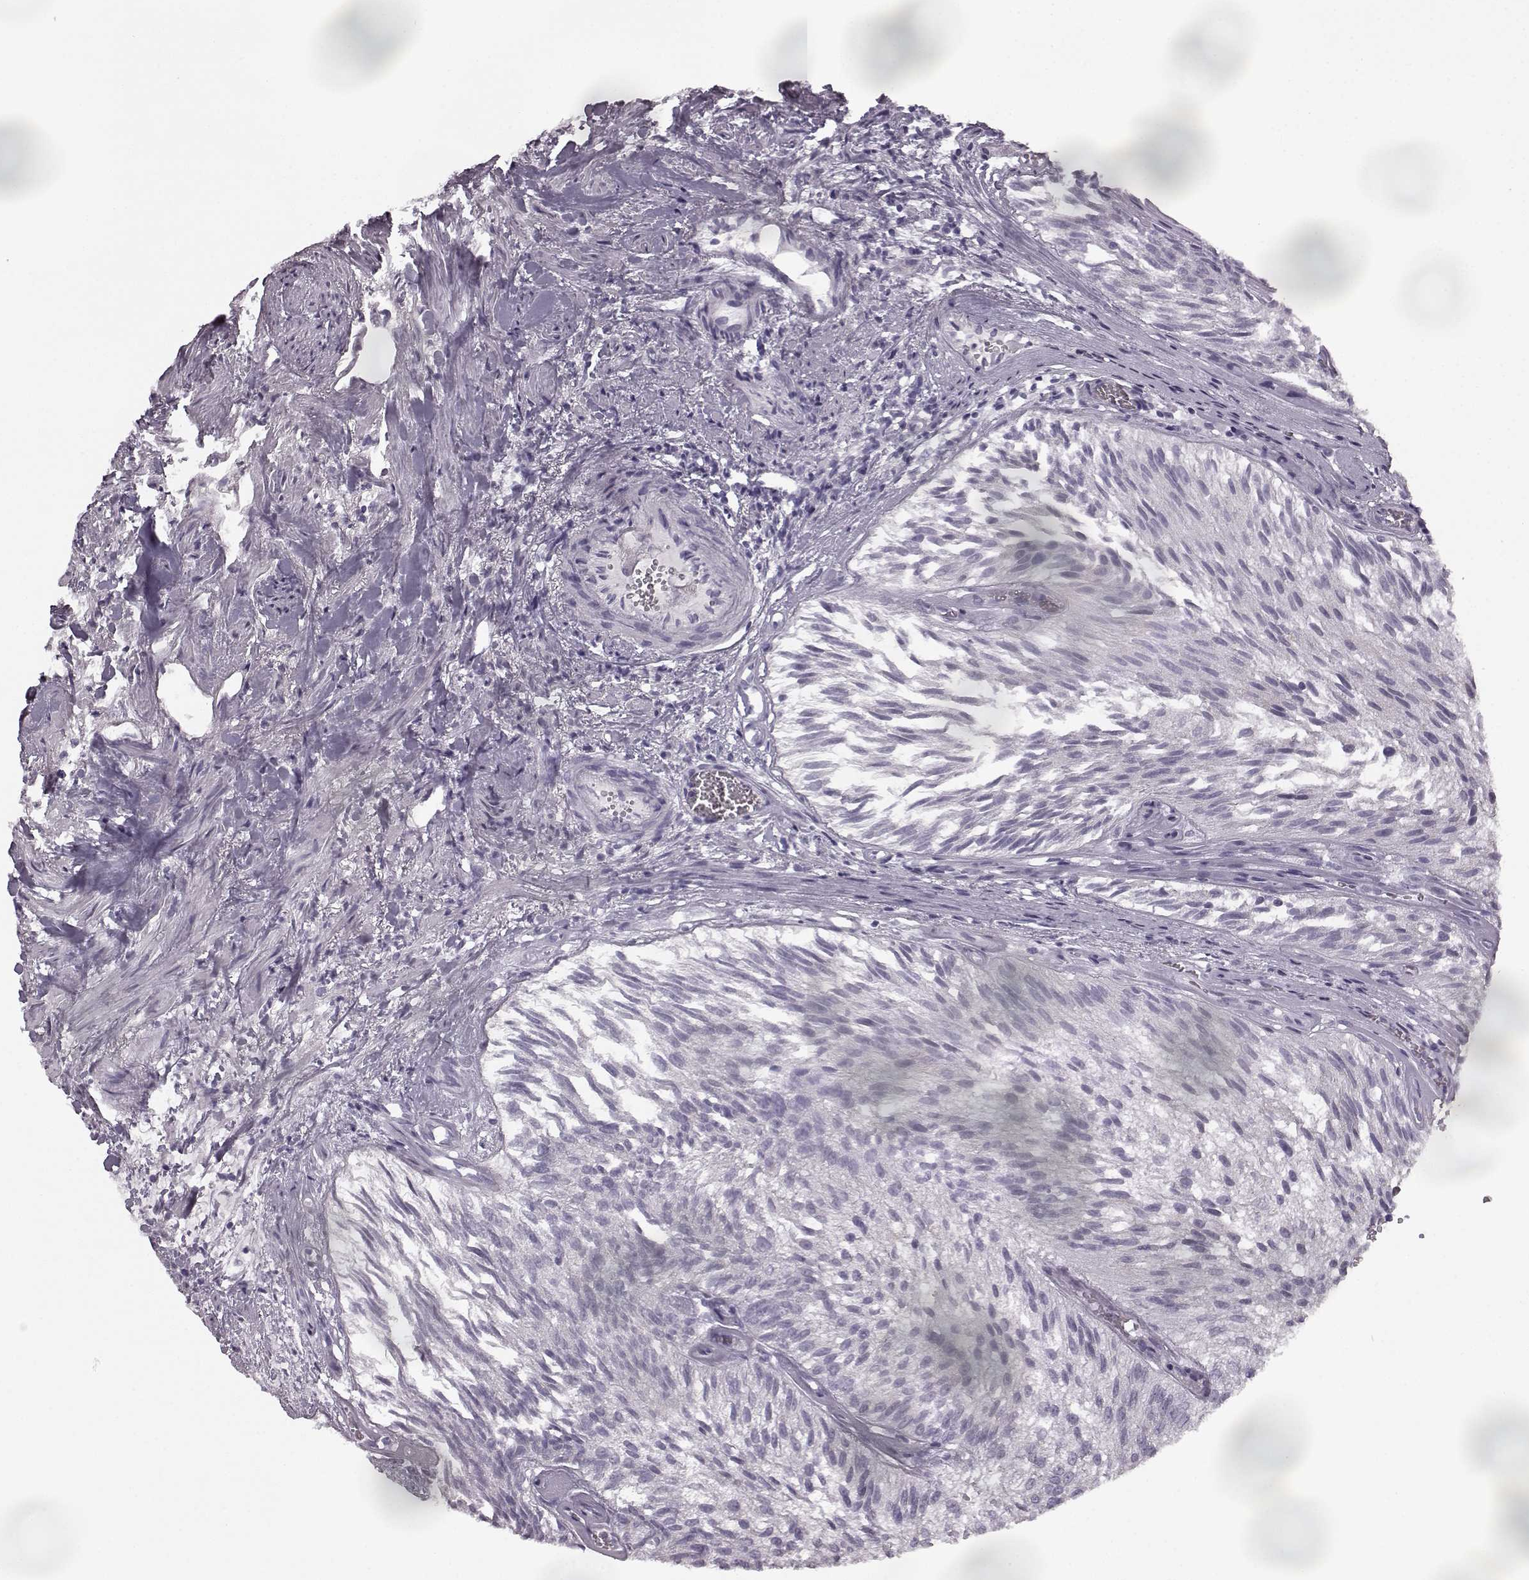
{"staining": {"intensity": "negative", "quantity": "none", "location": "none"}, "tissue": "urothelial cancer", "cell_type": "Tumor cells", "image_type": "cancer", "snomed": [{"axis": "morphology", "description": "Urothelial carcinoma, Low grade"}, {"axis": "topography", "description": "Urinary bladder"}], "caption": "Image shows no protein positivity in tumor cells of low-grade urothelial carcinoma tissue. (DAB (3,3'-diaminobenzidine) immunohistochemistry visualized using brightfield microscopy, high magnification).", "gene": "SEMG2", "patient": {"sex": "female", "age": 87}}